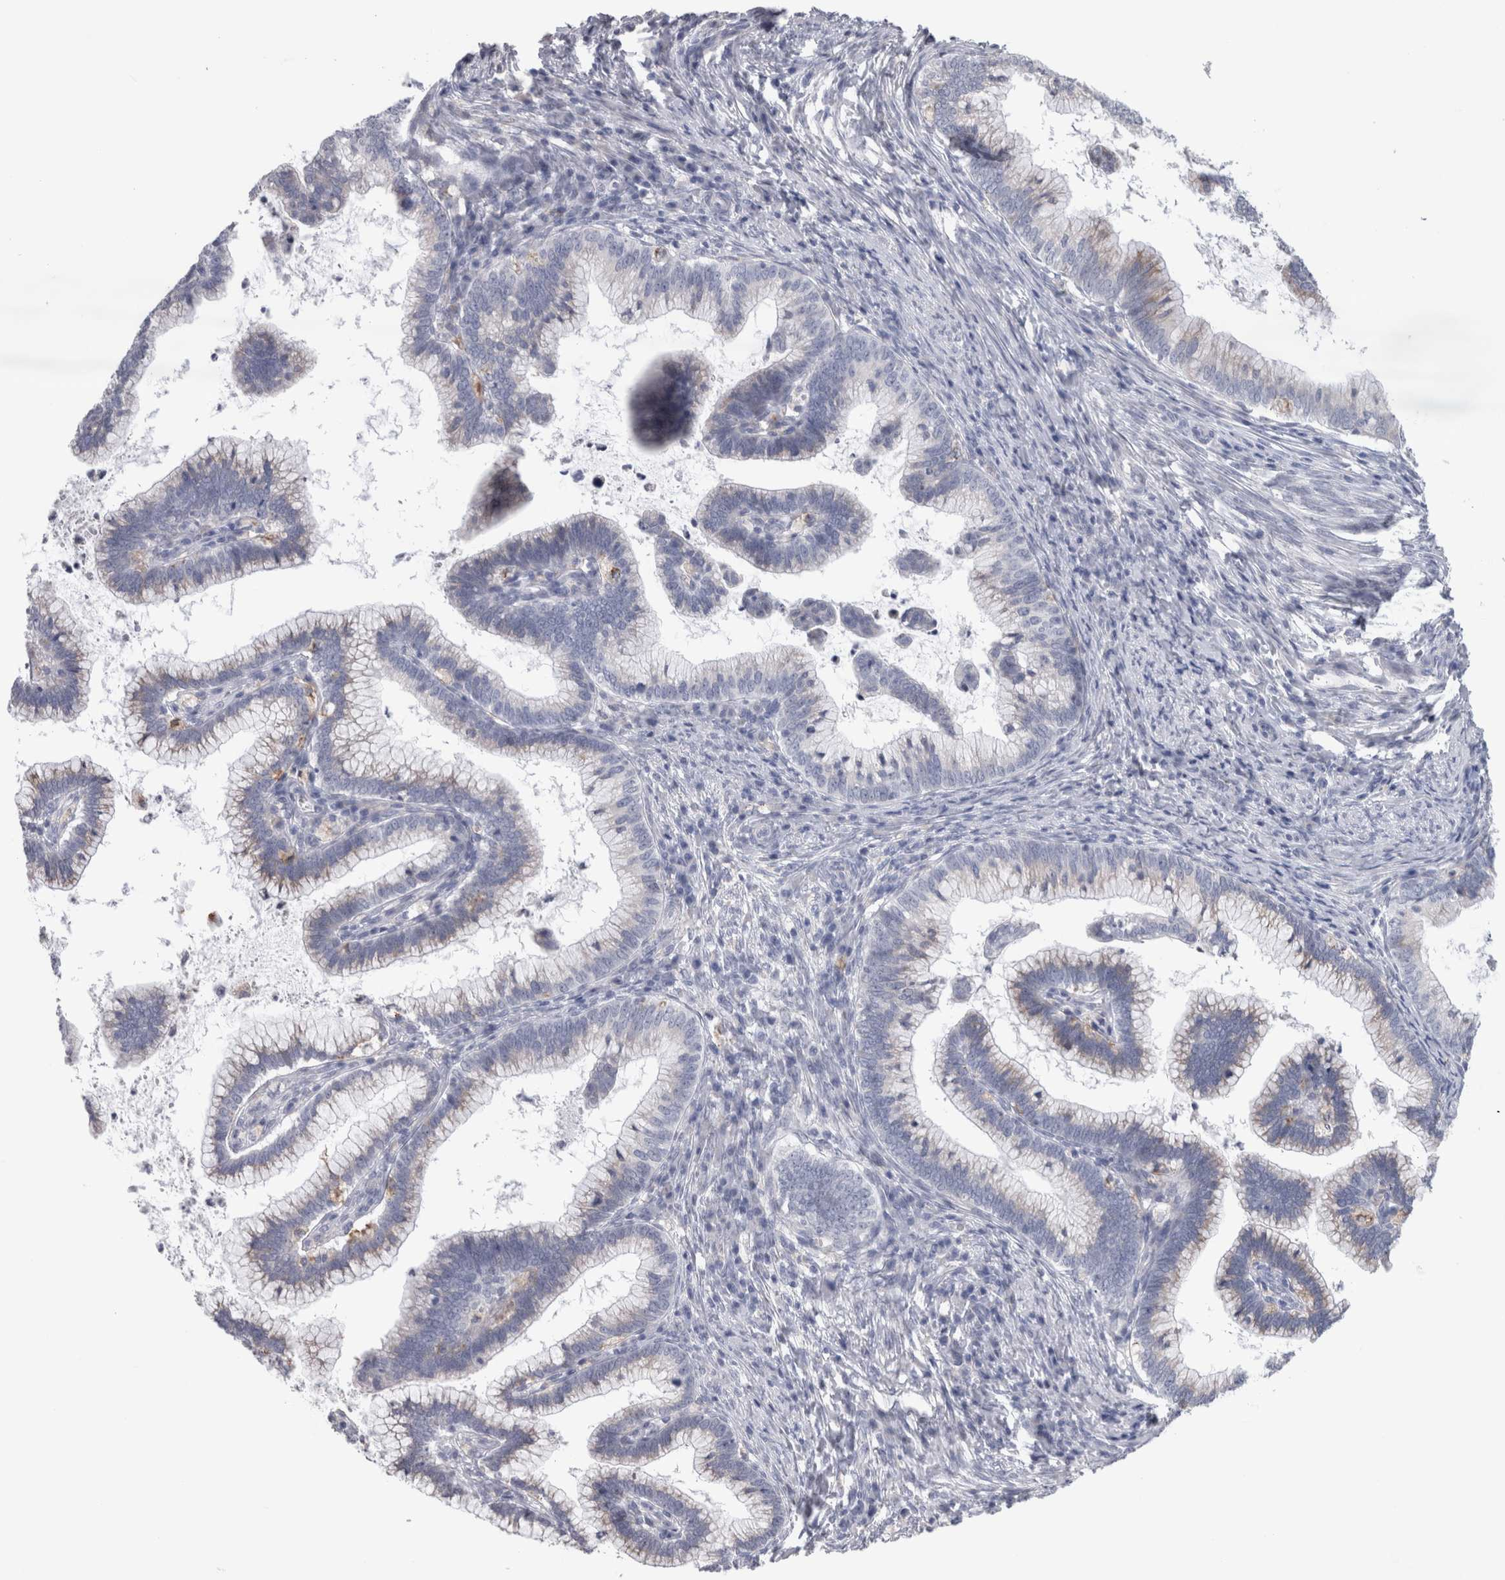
{"staining": {"intensity": "weak", "quantity": ">75%", "location": "cytoplasmic/membranous"}, "tissue": "cervical cancer", "cell_type": "Tumor cells", "image_type": "cancer", "snomed": [{"axis": "morphology", "description": "Adenocarcinoma, NOS"}, {"axis": "topography", "description": "Cervix"}], "caption": "High-magnification brightfield microscopy of adenocarcinoma (cervical) stained with DAB (brown) and counterstained with hematoxylin (blue). tumor cells exhibit weak cytoplasmic/membranous staining is identified in about>75% of cells.", "gene": "GDAP1", "patient": {"sex": "female", "age": 36}}